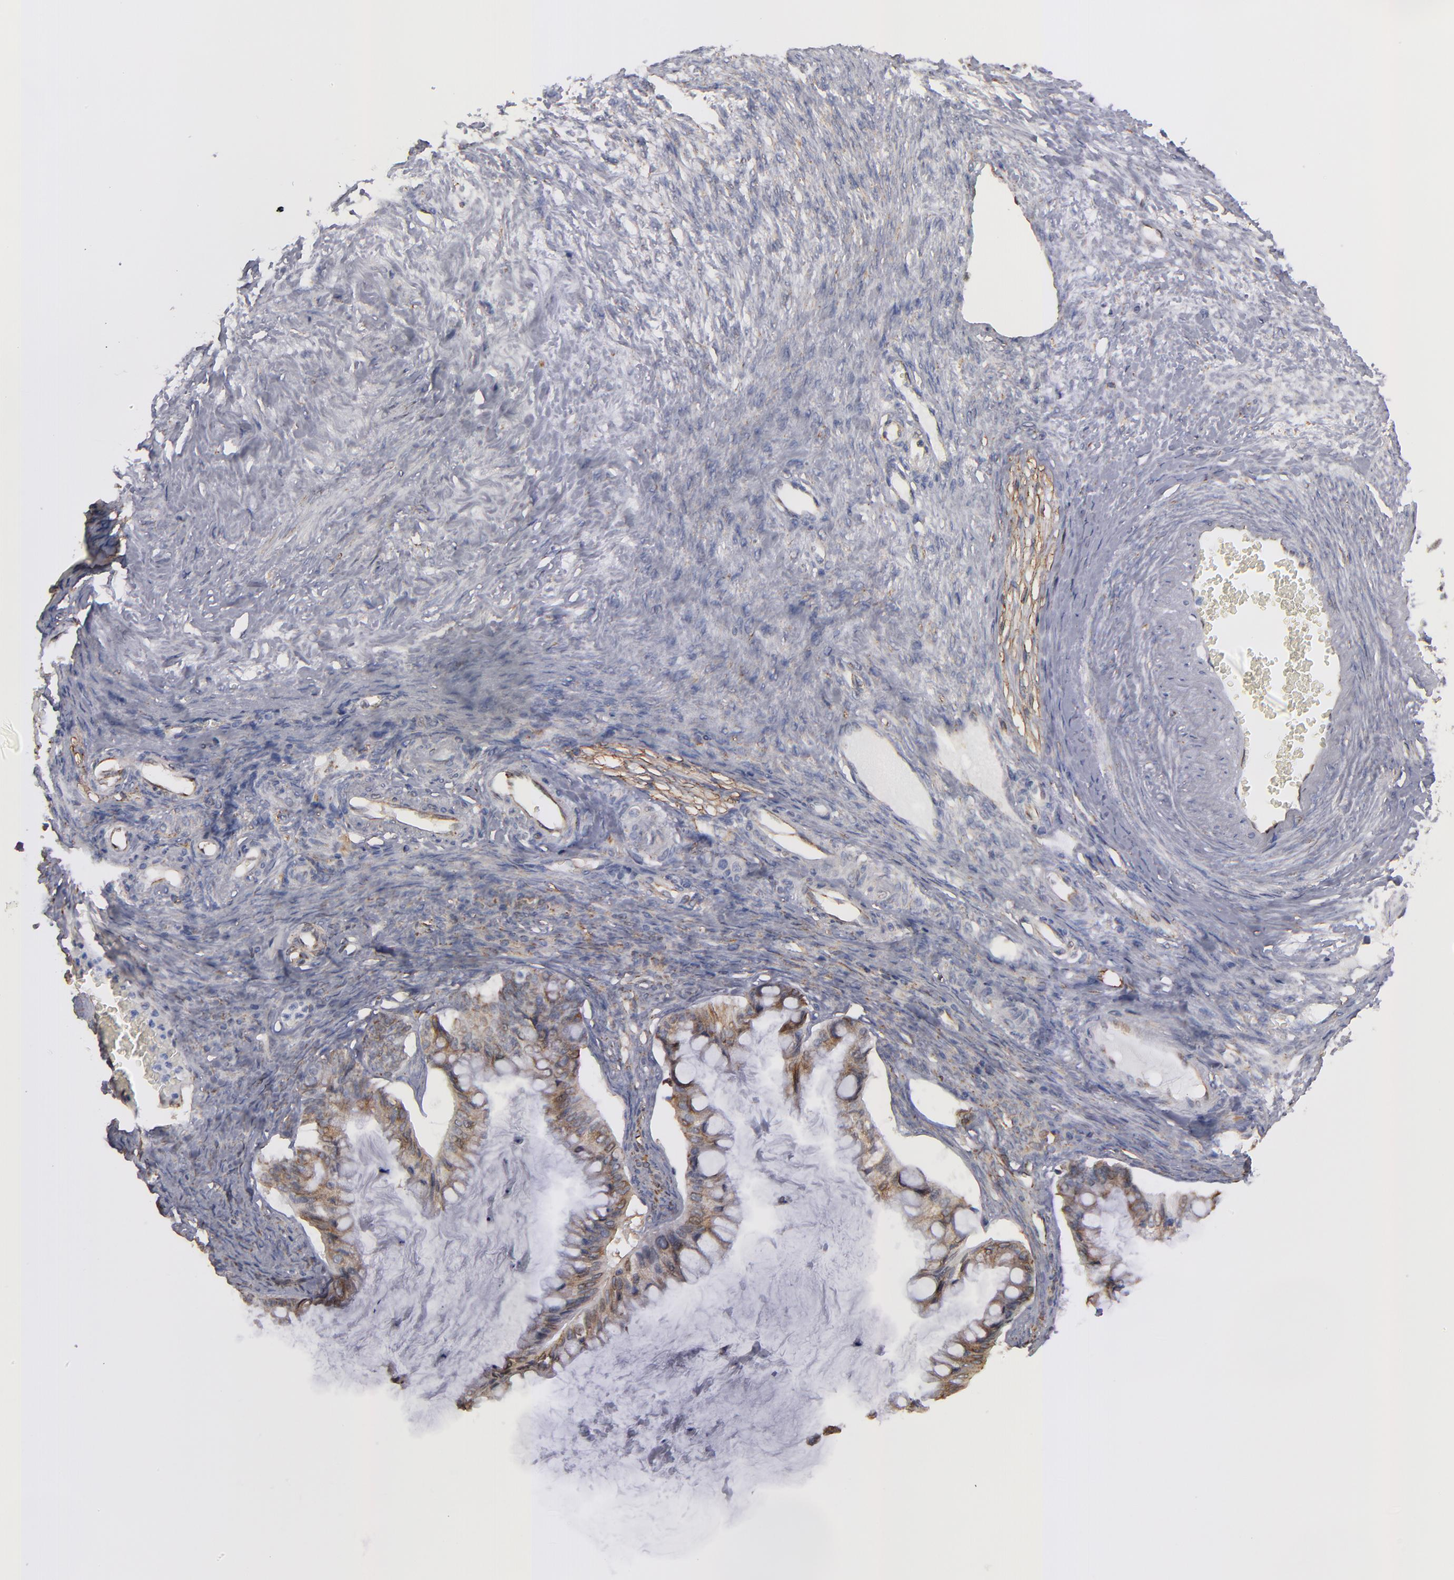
{"staining": {"intensity": "moderate", "quantity": ">75%", "location": "cytoplasmic/membranous"}, "tissue": "ovarian cancer", "cell_type": "Tumor cells", "image_type": "cancer", "snomed": [{"axis": "morphology", "description": "Cystadenocarcinoma, mucinous, NOS"}, {"axis": "topography", "description": "Ovary"}], "caption": "Ovarian cancer stained with immunohistochemistry (IHC) exhibits moderate cytoplasmic/membranous positivity in approximately >75% of tumor cells.", "gene": "KTN1", "patient": {"sex": "female", "age": 57}}